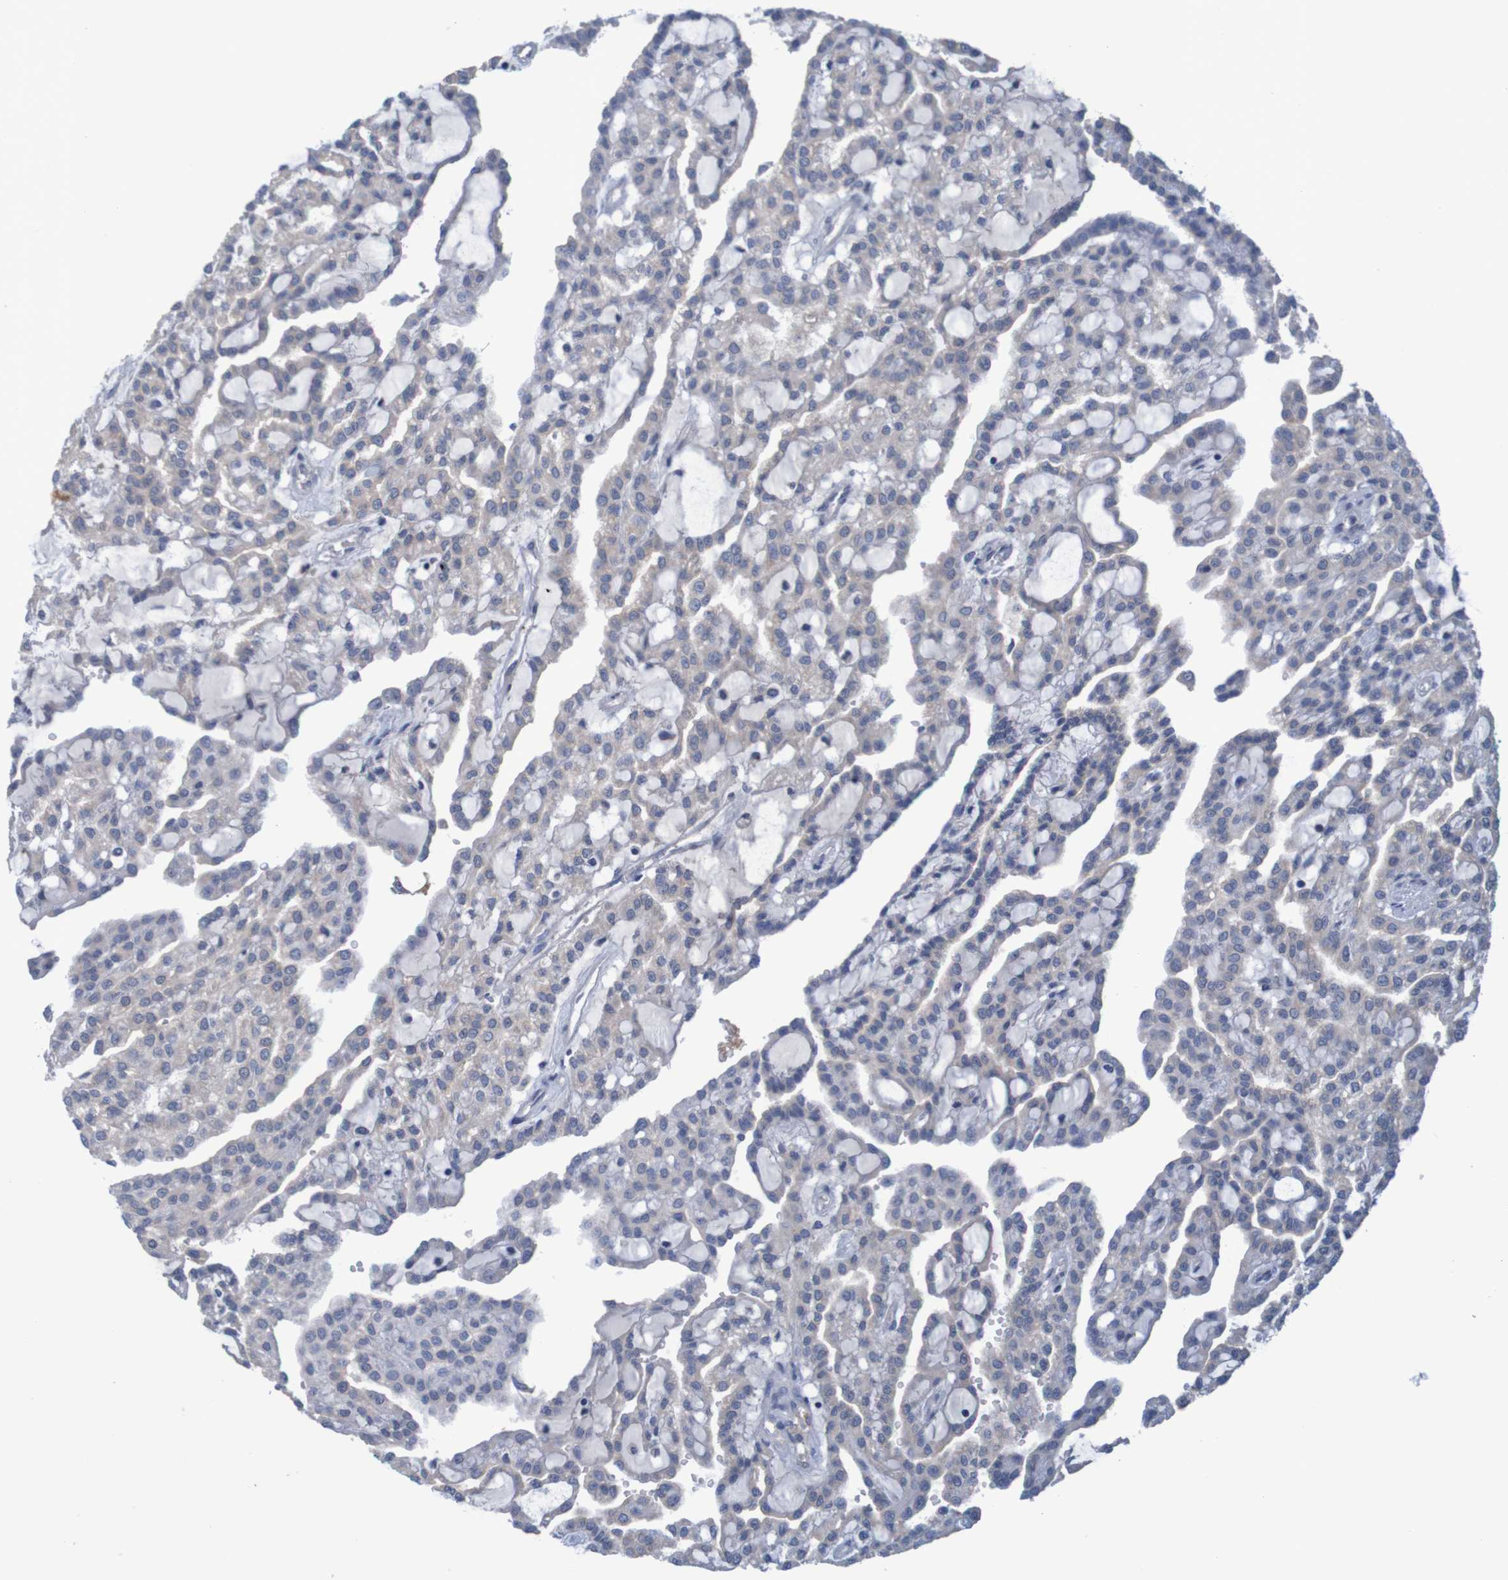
{"staining": {"intensity": "weak", "quantity": "<25%", "location": "cytoplasmic/membranous"}, "tissue": "renal cancer", "cell_type": "Tumor cells", "image_type": "cancer", "snomed": [{"axis": "morphology", "description": "Adenocarcinoma, NOS"}, {"axis": "topography", "description": "Kidney"}], "caption": "Protein analysis of renal adenocarcinoma demonstrates no significant staining in tumor cells.", "gene": "LTA", "patient": {"sex": "male", "age": 63}}